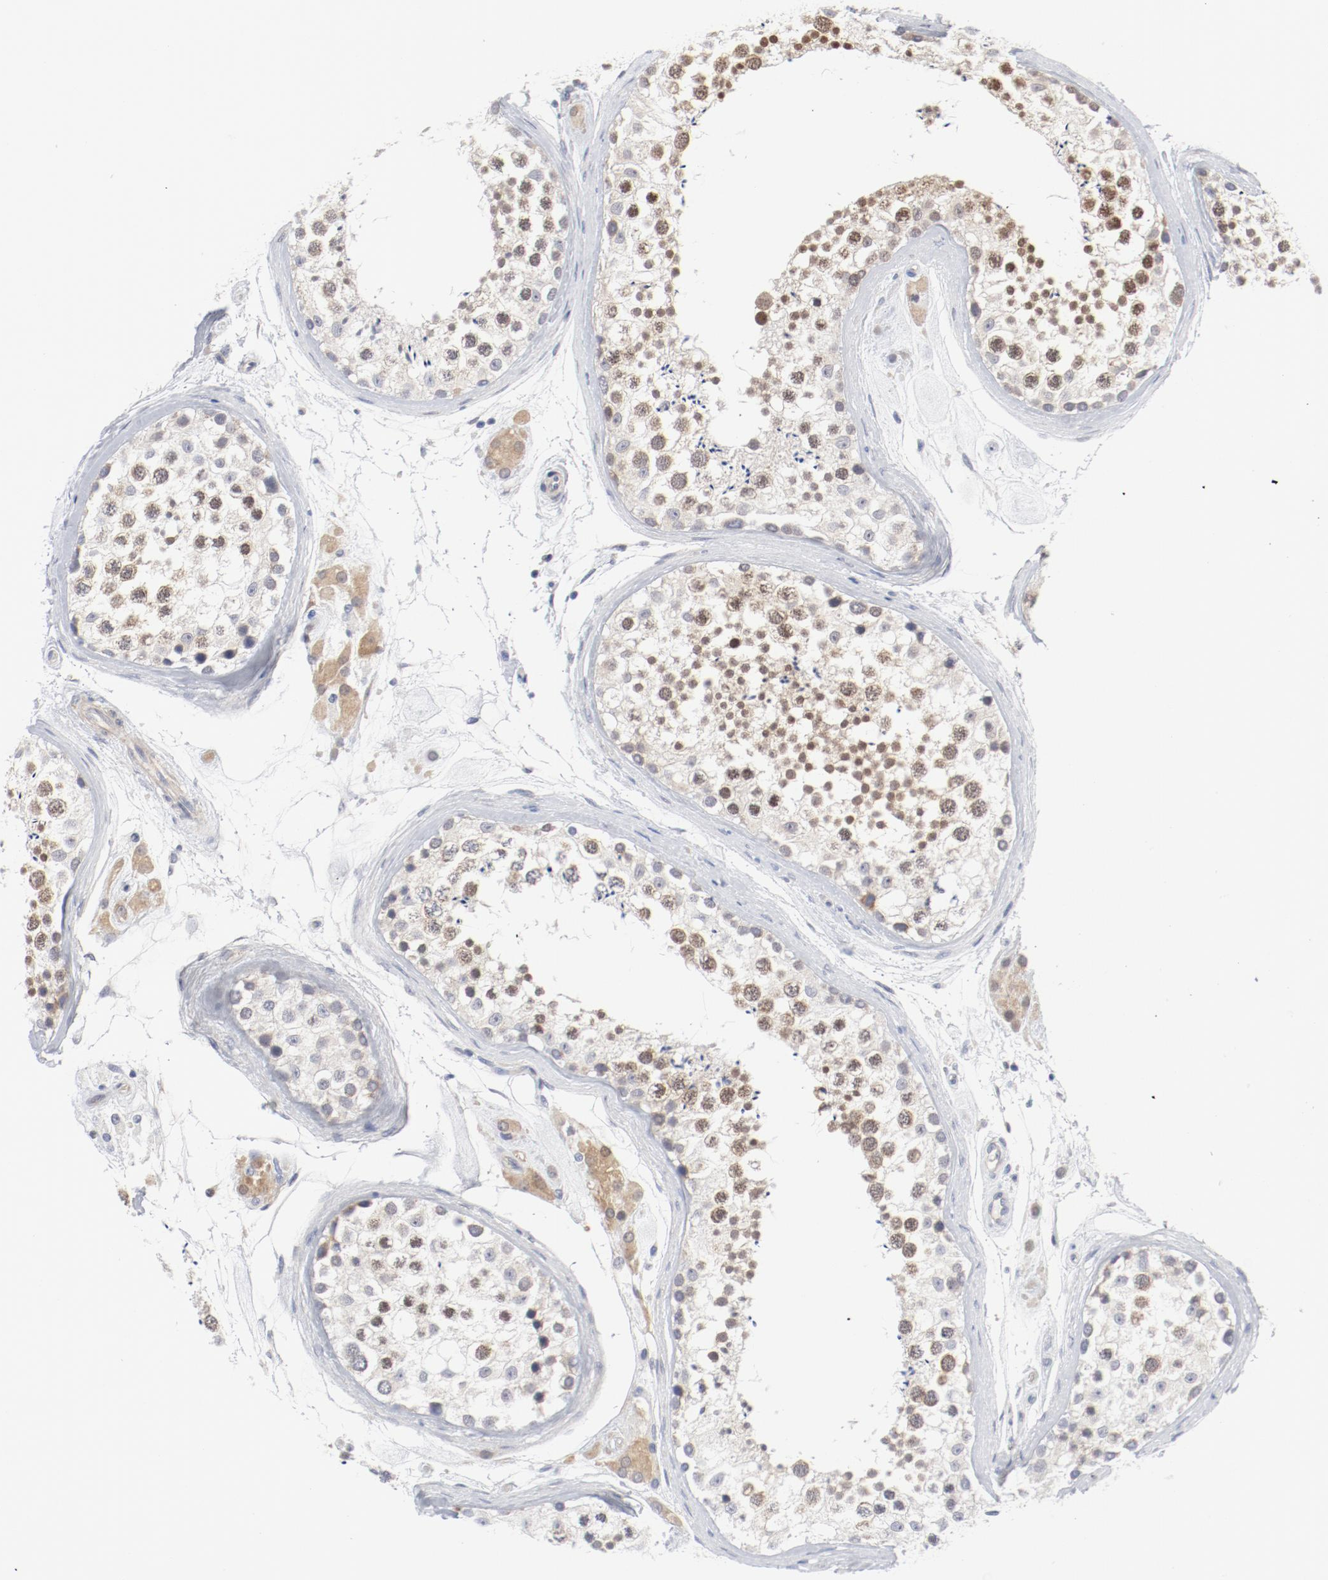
{"staining": {"intensity": "weak", "quantity": "25%-75%", "location": "cytoplasmic/membranous,nuclear"}, "tissue": "testis", "cell_type": "Cells in seminiferous ducts", "image_type": "normal", "snomed": [{"axis": "morphology", "description": "Normal tissue, NOS"}, {"axis": "topography", "description": "Testis"}], "caption": "Immunohistochemical staining of benign testis shows weak cytoplasmic/membranous,nuclear protein staining in approximately 25%-75% of cells in seminiferous ducts. Nuclei are stained in blue.", "gene": "BAD", "patient": {"sex": "male", "age": 46}}